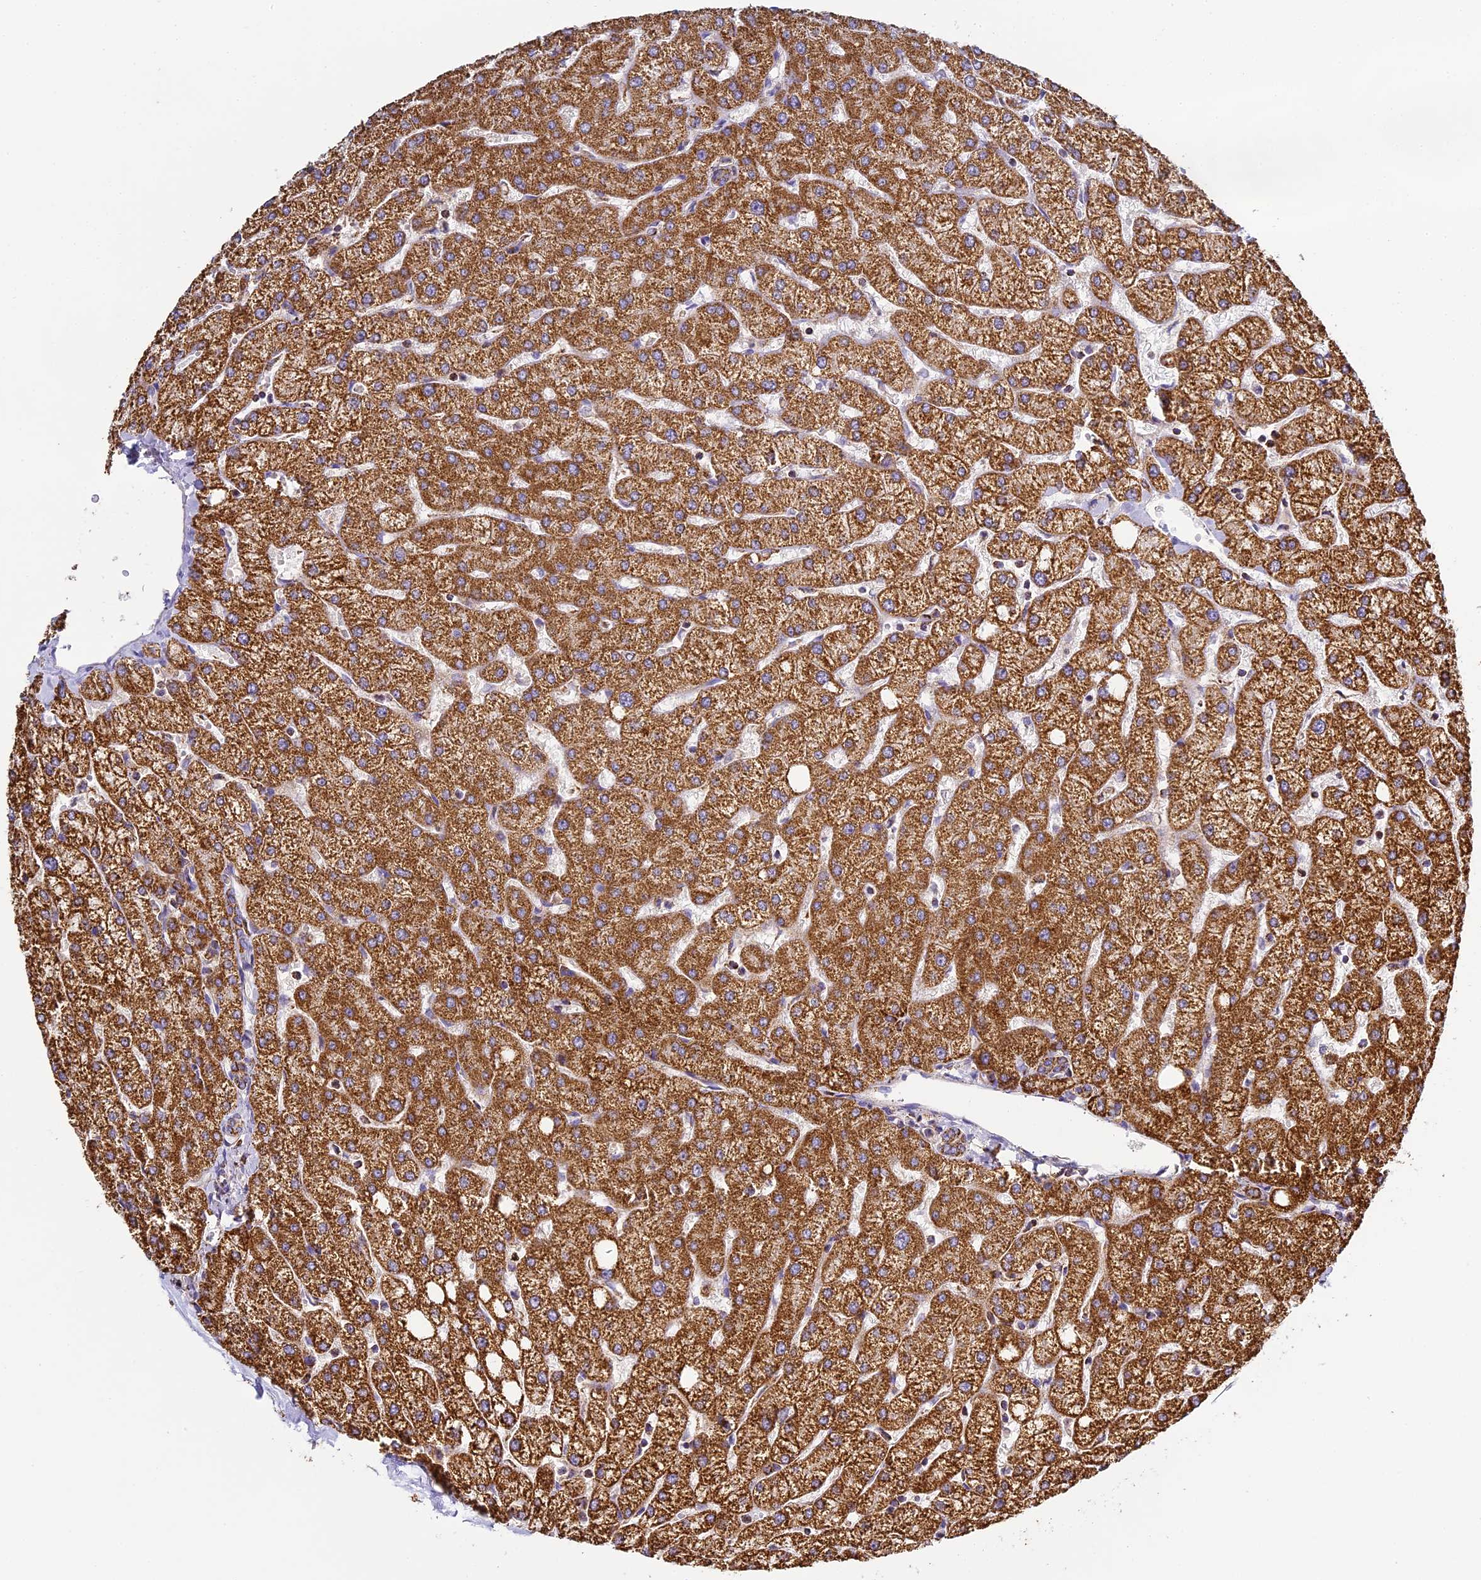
{"staining": {"intensity": "moderate", "quantity": ">75%", "location": "cytoplasmic/membranous"}, "tissue": "liver", "cell_type": "Cholangiocytes", "image_type": "normal", "snomed": [{"axis": "morphology", "description": "Normal tissue, NOS"}, {"axis": "topography", "description": "Liver"}], "caption": "Moderate cytoplasmic/membranous positivity is appreciated in approximately >75% of cholangiocytes in unremarkable liver.", "gene": "STK17A", "patient": {"sex": "female", "age": 54}}